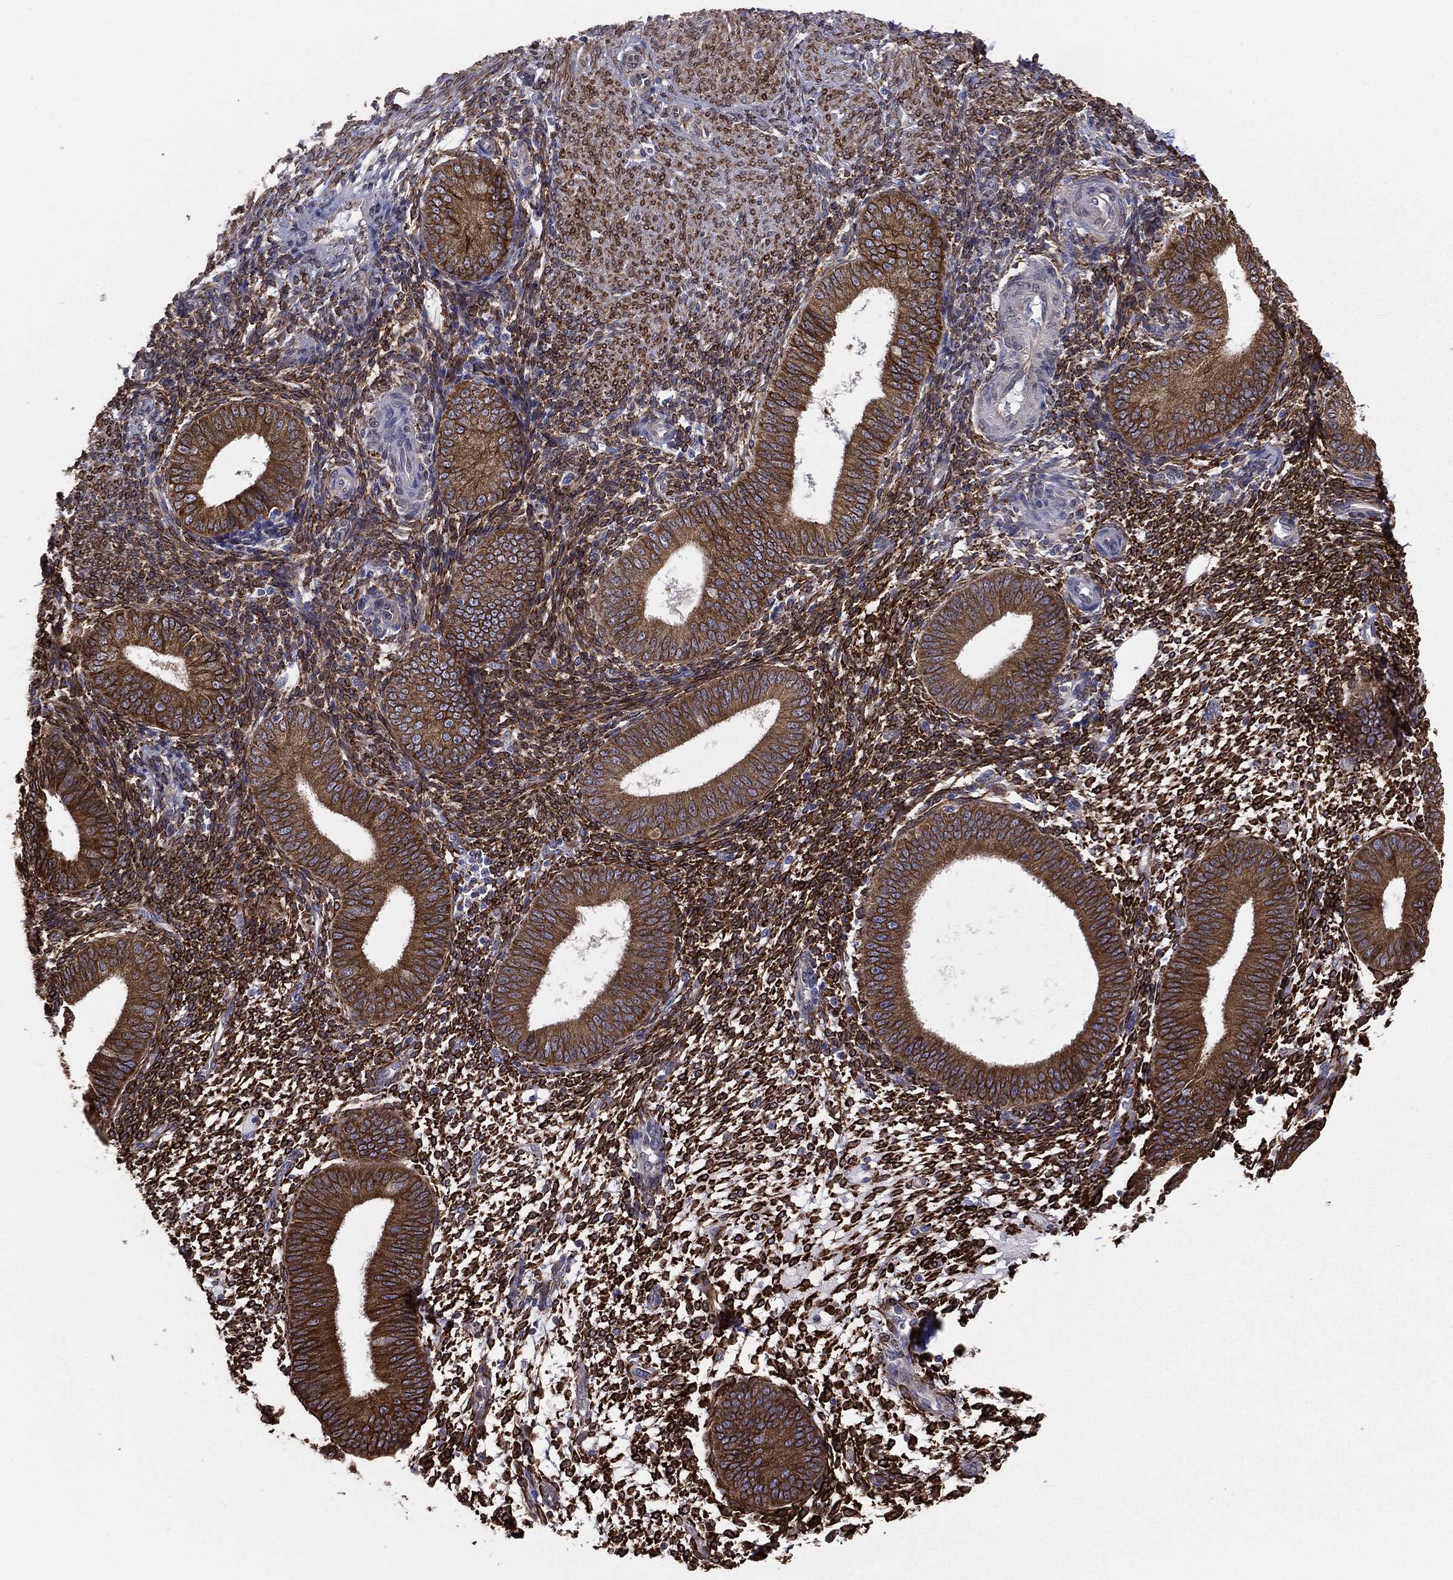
{"staining": {"intensity": "strong", "quantity": ">75%", "location": "cytoplasmic/membranous"}, "tissue": "endometrium", "cell_type": "Cells in endometrial stroma", "image_type": "normal", "snomed": [{"axis": "morphology", "description": "Normal tissue, NOS"}, {"axis": "topography", "description": "Endometrium"}], "caption": "Immunohistochemical staining of normal human endometrium displays high levels of strong cytoplasmic/membranous expression in about >75% of cells in endometrial stroma.", "gene": "PGRMC1", "patient": {"sex": "female", "age": 39}}